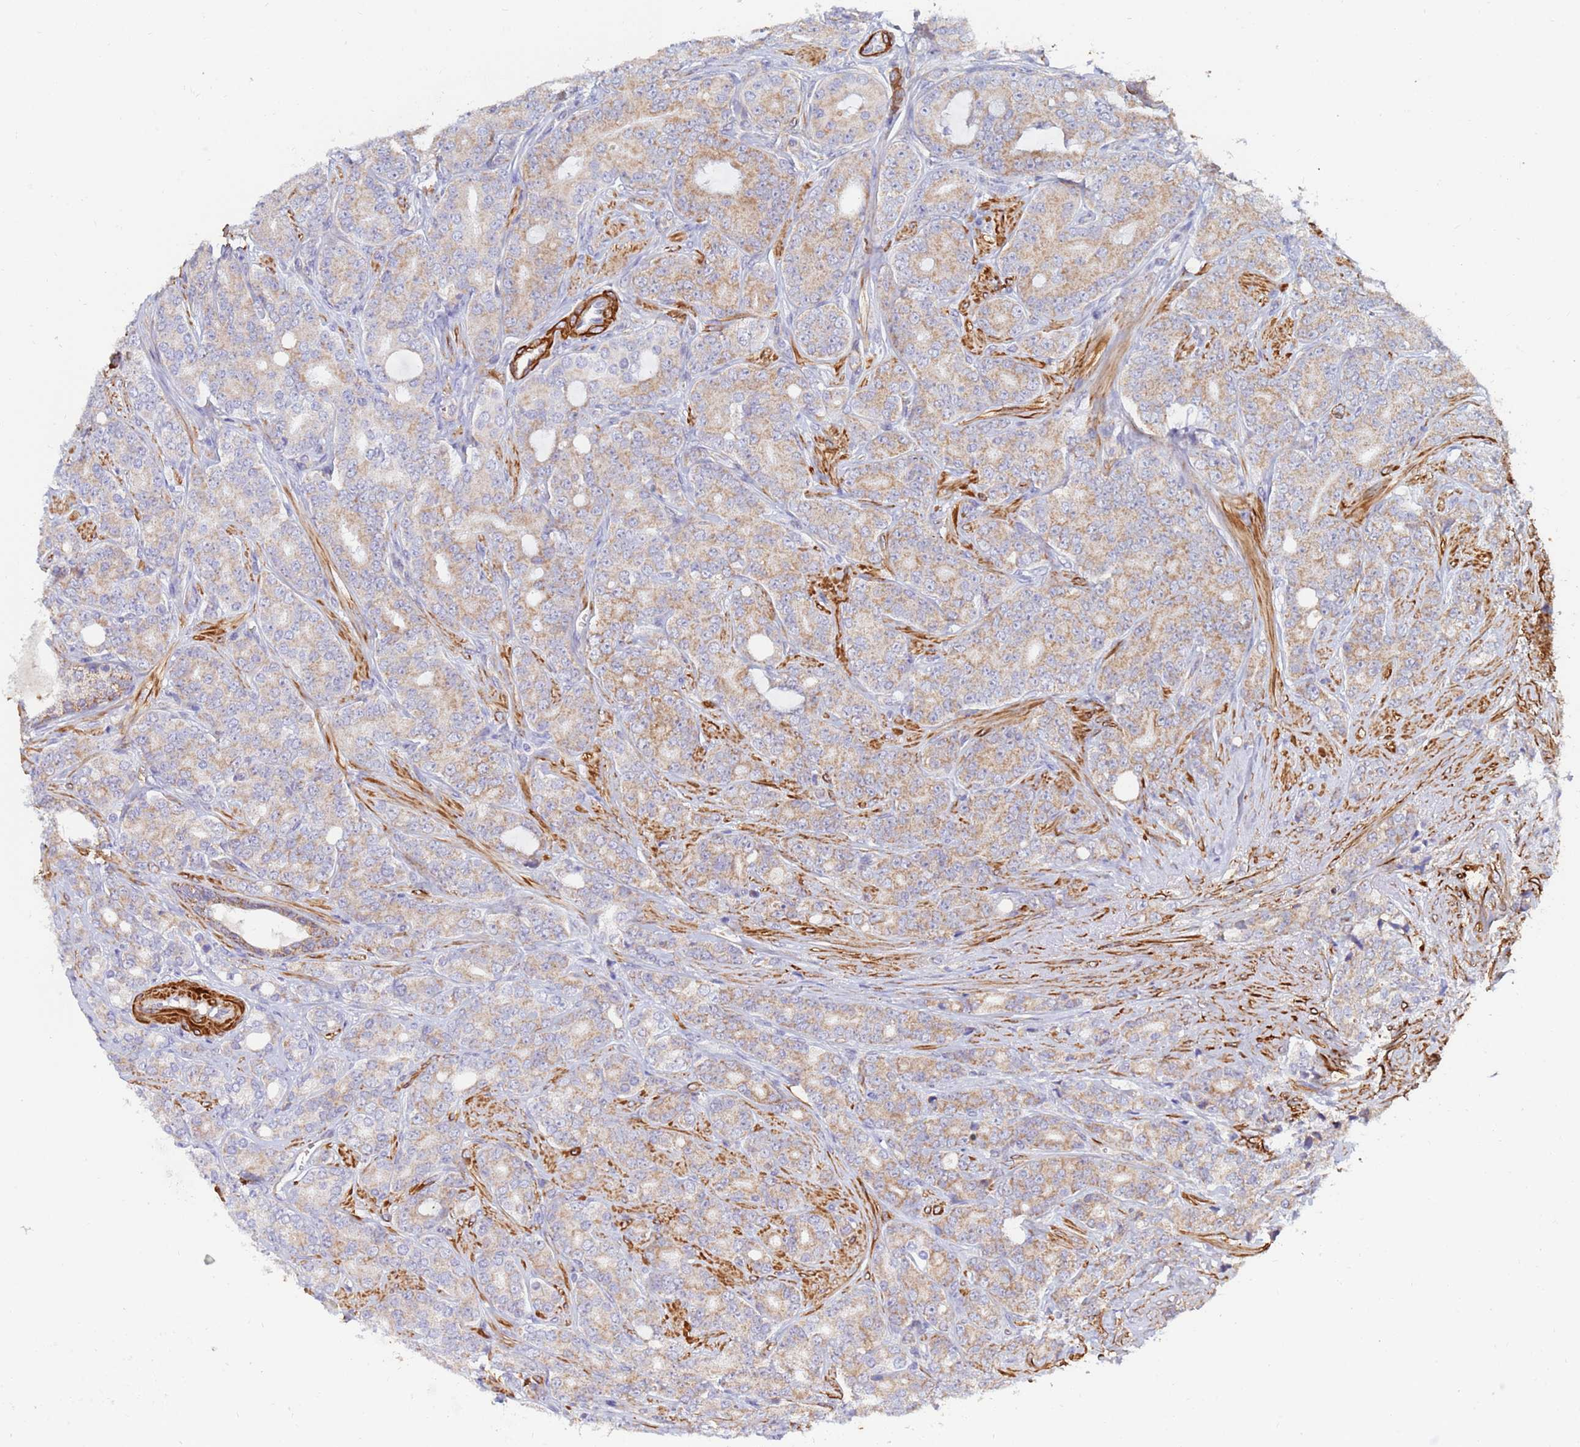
{"staining": {"intensity": "moderate", "quantity": ">75%", "location": "cytoplasmic/membranous"}, "tissue": "prostate cancer", "cell_type": "Tumor cells", "image_type": "cancer", "snomed": [{"axis": "morphology", "description": "Adenocarcinoma, High grade"}, {"axis": "topography", "description": "Prostate"}], "caption": "Immunohistochemistry histopathology image of human prostate cancer stained for a protein (brown), which shows medium levels of moderate cytoplasmic/membranous expression in about >75% of tumor cells.", "gene": "SDR39U1", "patient": {"sex": "male", "age": 62}}